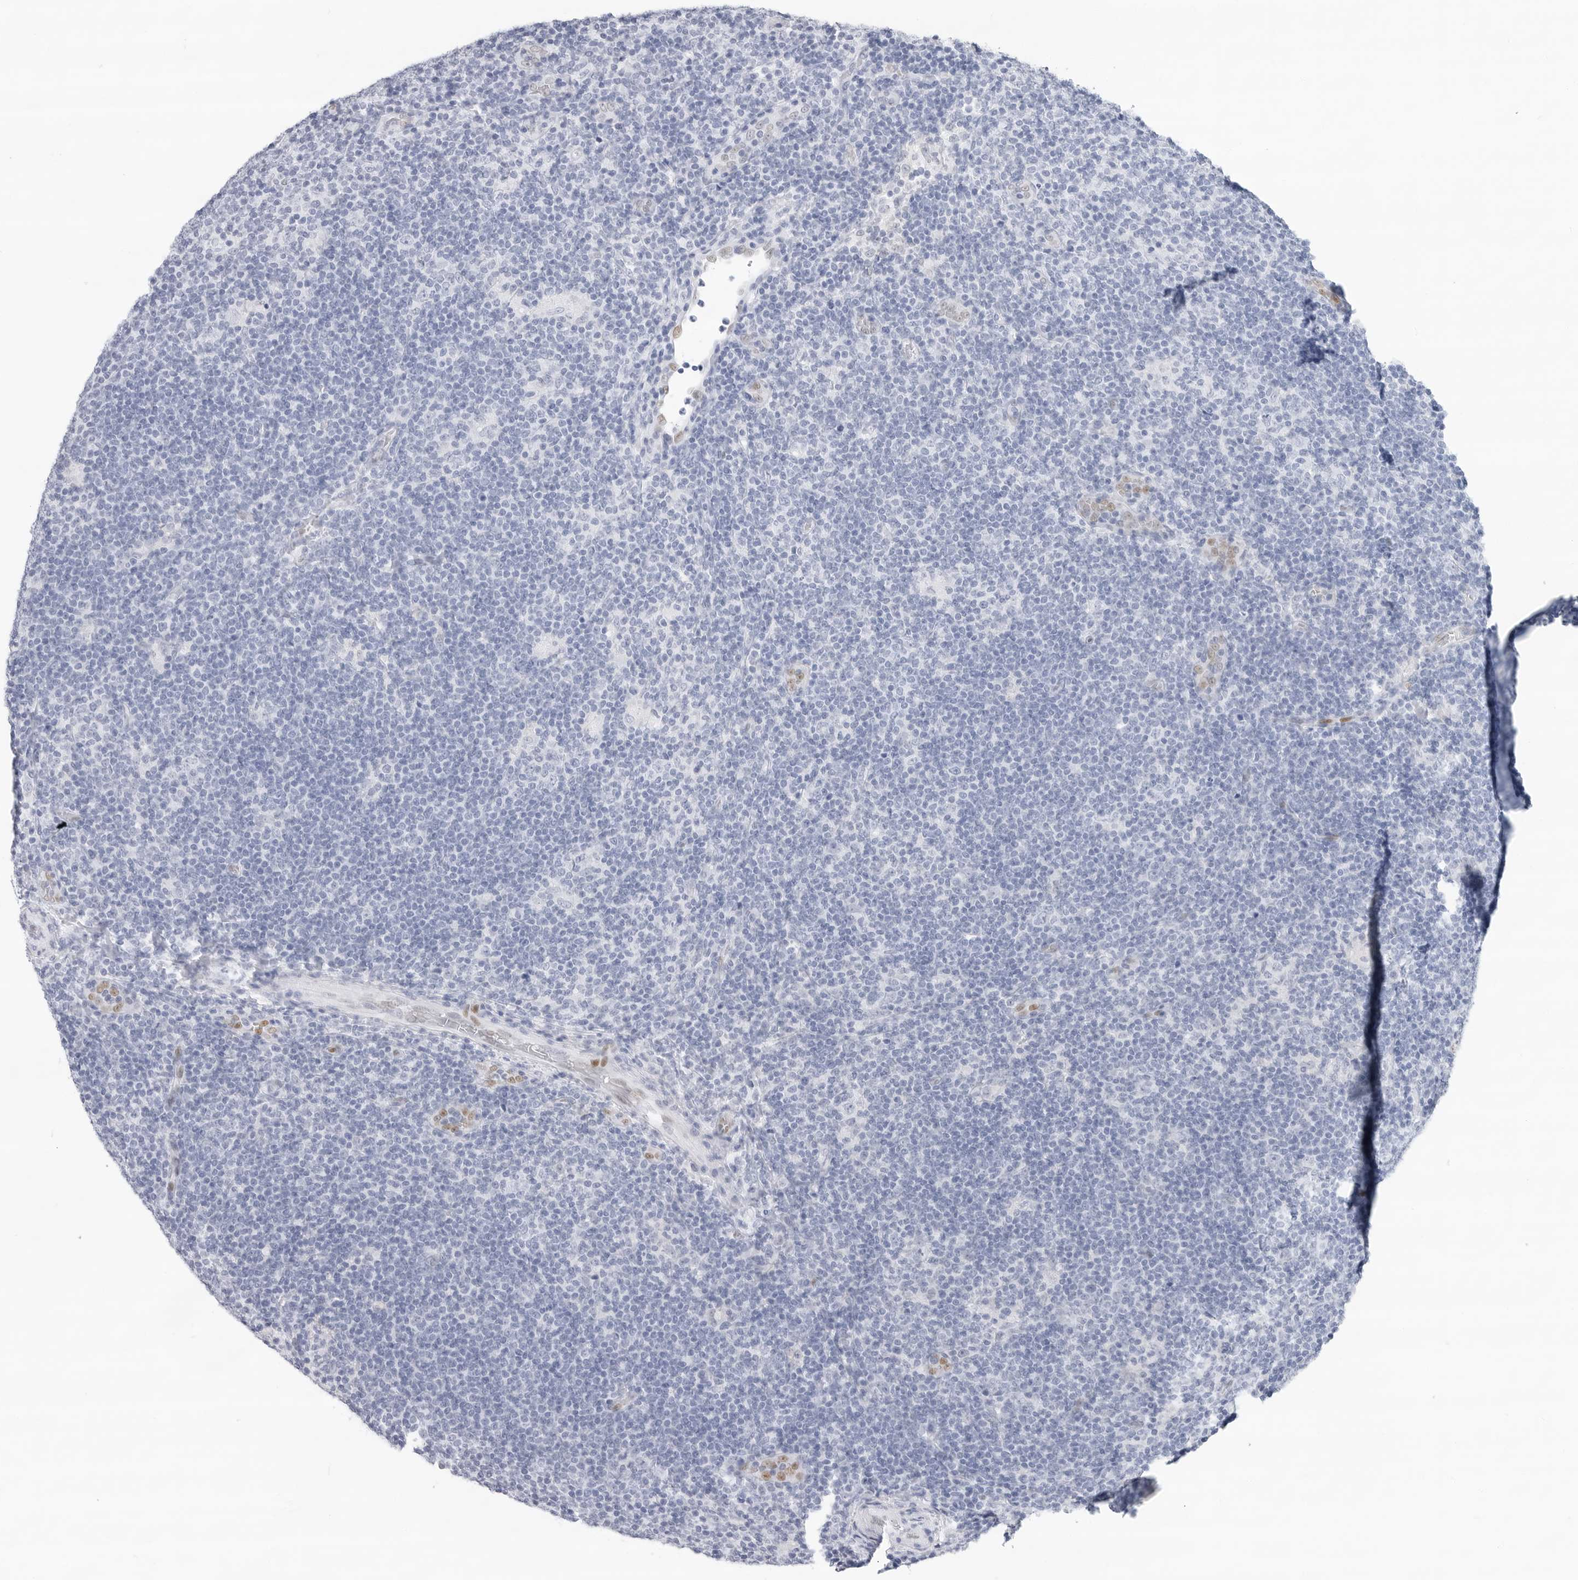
{"staining": {"intensity": "negative", "quantity": "none", "location": "none"}, "tissue": "lymphoma", "cell_type": "Tumor cells", "image_type": "cancer", "snomed": [{"axis": "morphology", "description": "Hodgkin's disease, NOS"}, {"axis": "topography", "description": "Lymph node"}], "caption": "There is no significant staining in tumor cells of lymphoma. (Brightfield microscopy of DAB (3,3'-diaminobenzidine) immunohistochemistry (IHC) at high magnification).", "gene": "SLC19A1", "patient": {"sex": "female", "age": 57}}